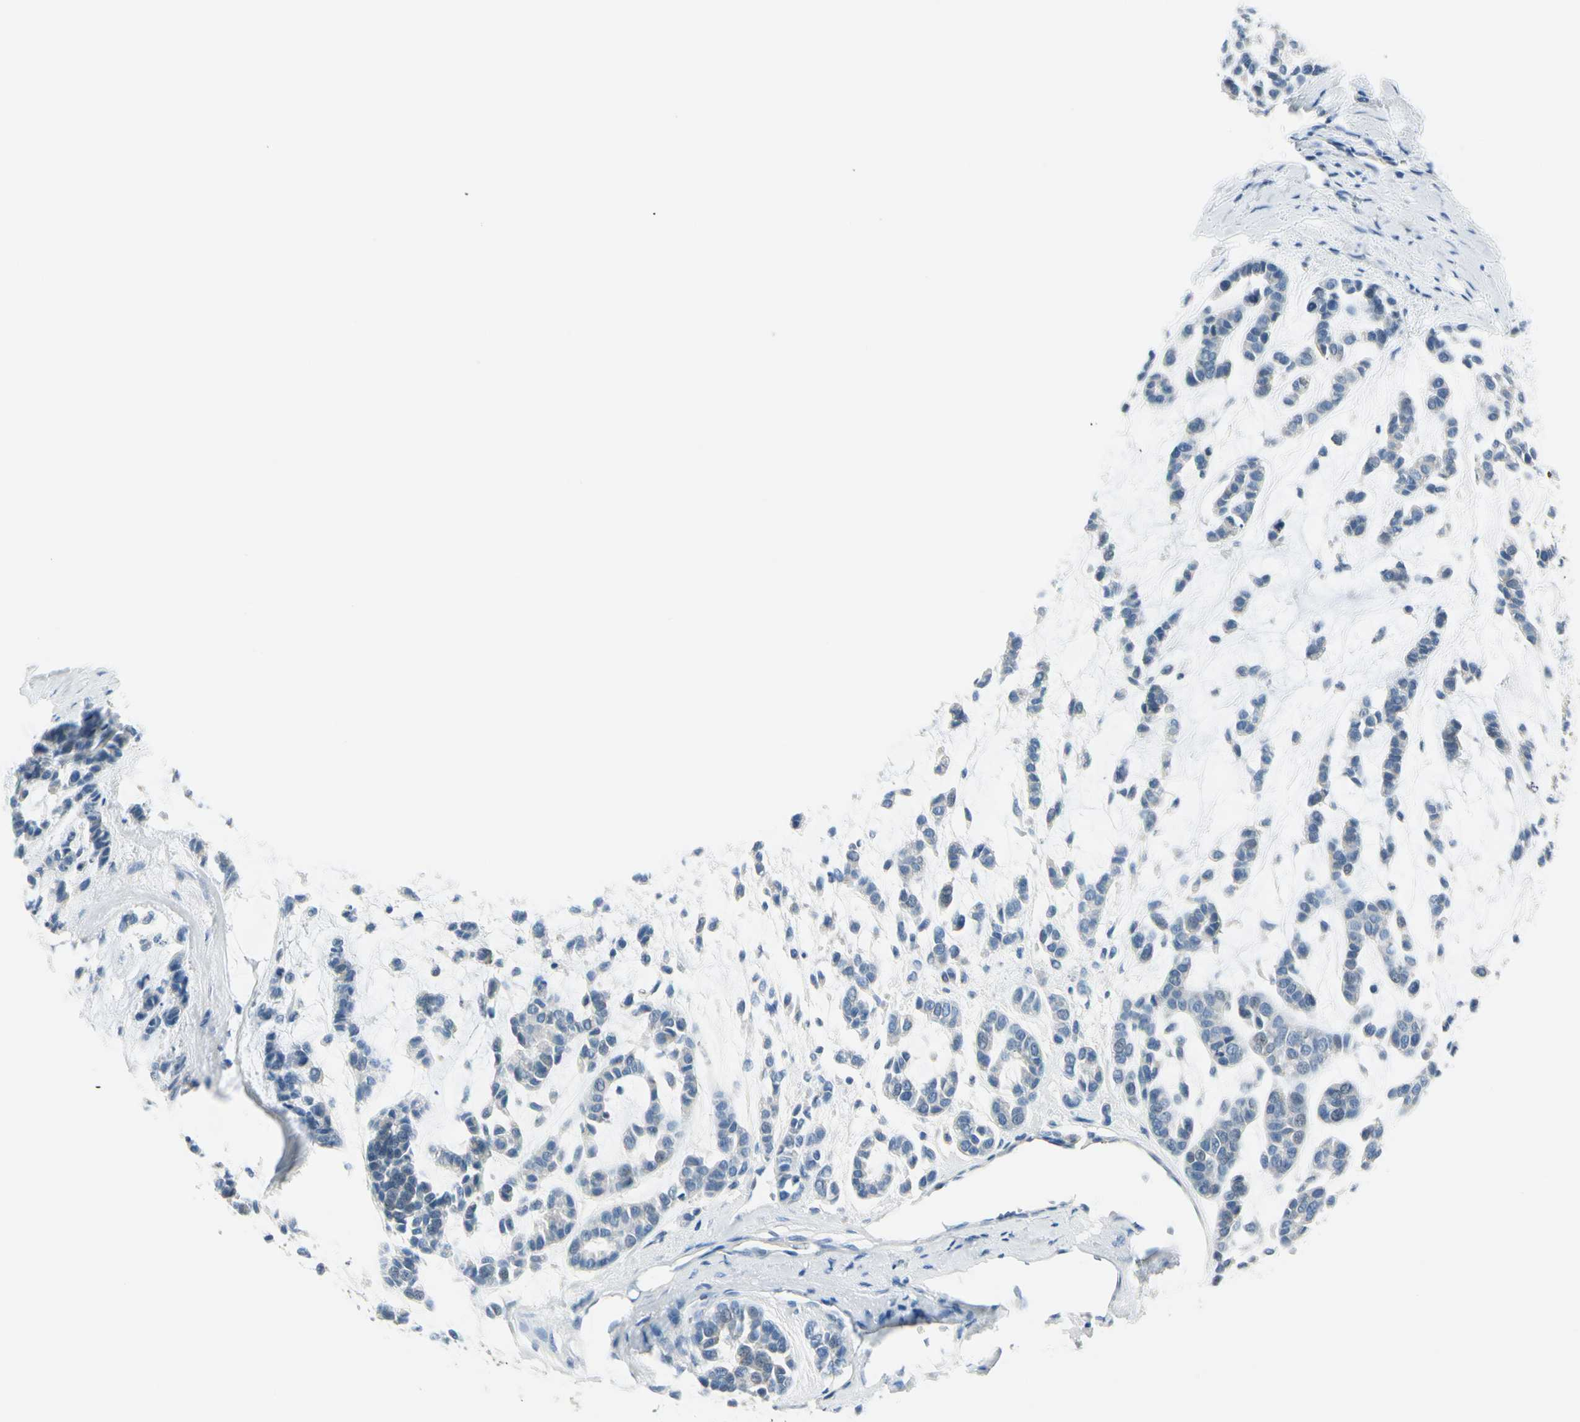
{"staining": {"intensity": "negative", "quantity": "none", "location": "none"}, "tissue": "head and neck cancer", "cell_type": "Tumor cells", "image_type": "cancer", "snomed": [{"axis": "morphology", "description": "Adenocarcinoma, NOS"}, {"axis": "morphology", "description": "Adenoma, NOS"}, {"axis": "topography", "description": "Head-Neck"}], "caption": "A high-resolution histopathology image shows IHC staining of adenocarcinoma (head and neck), which displays no significant positivity in tumor cells.", "gene": "PEBP1", "patient": {"sex": "female", "age": 55}}